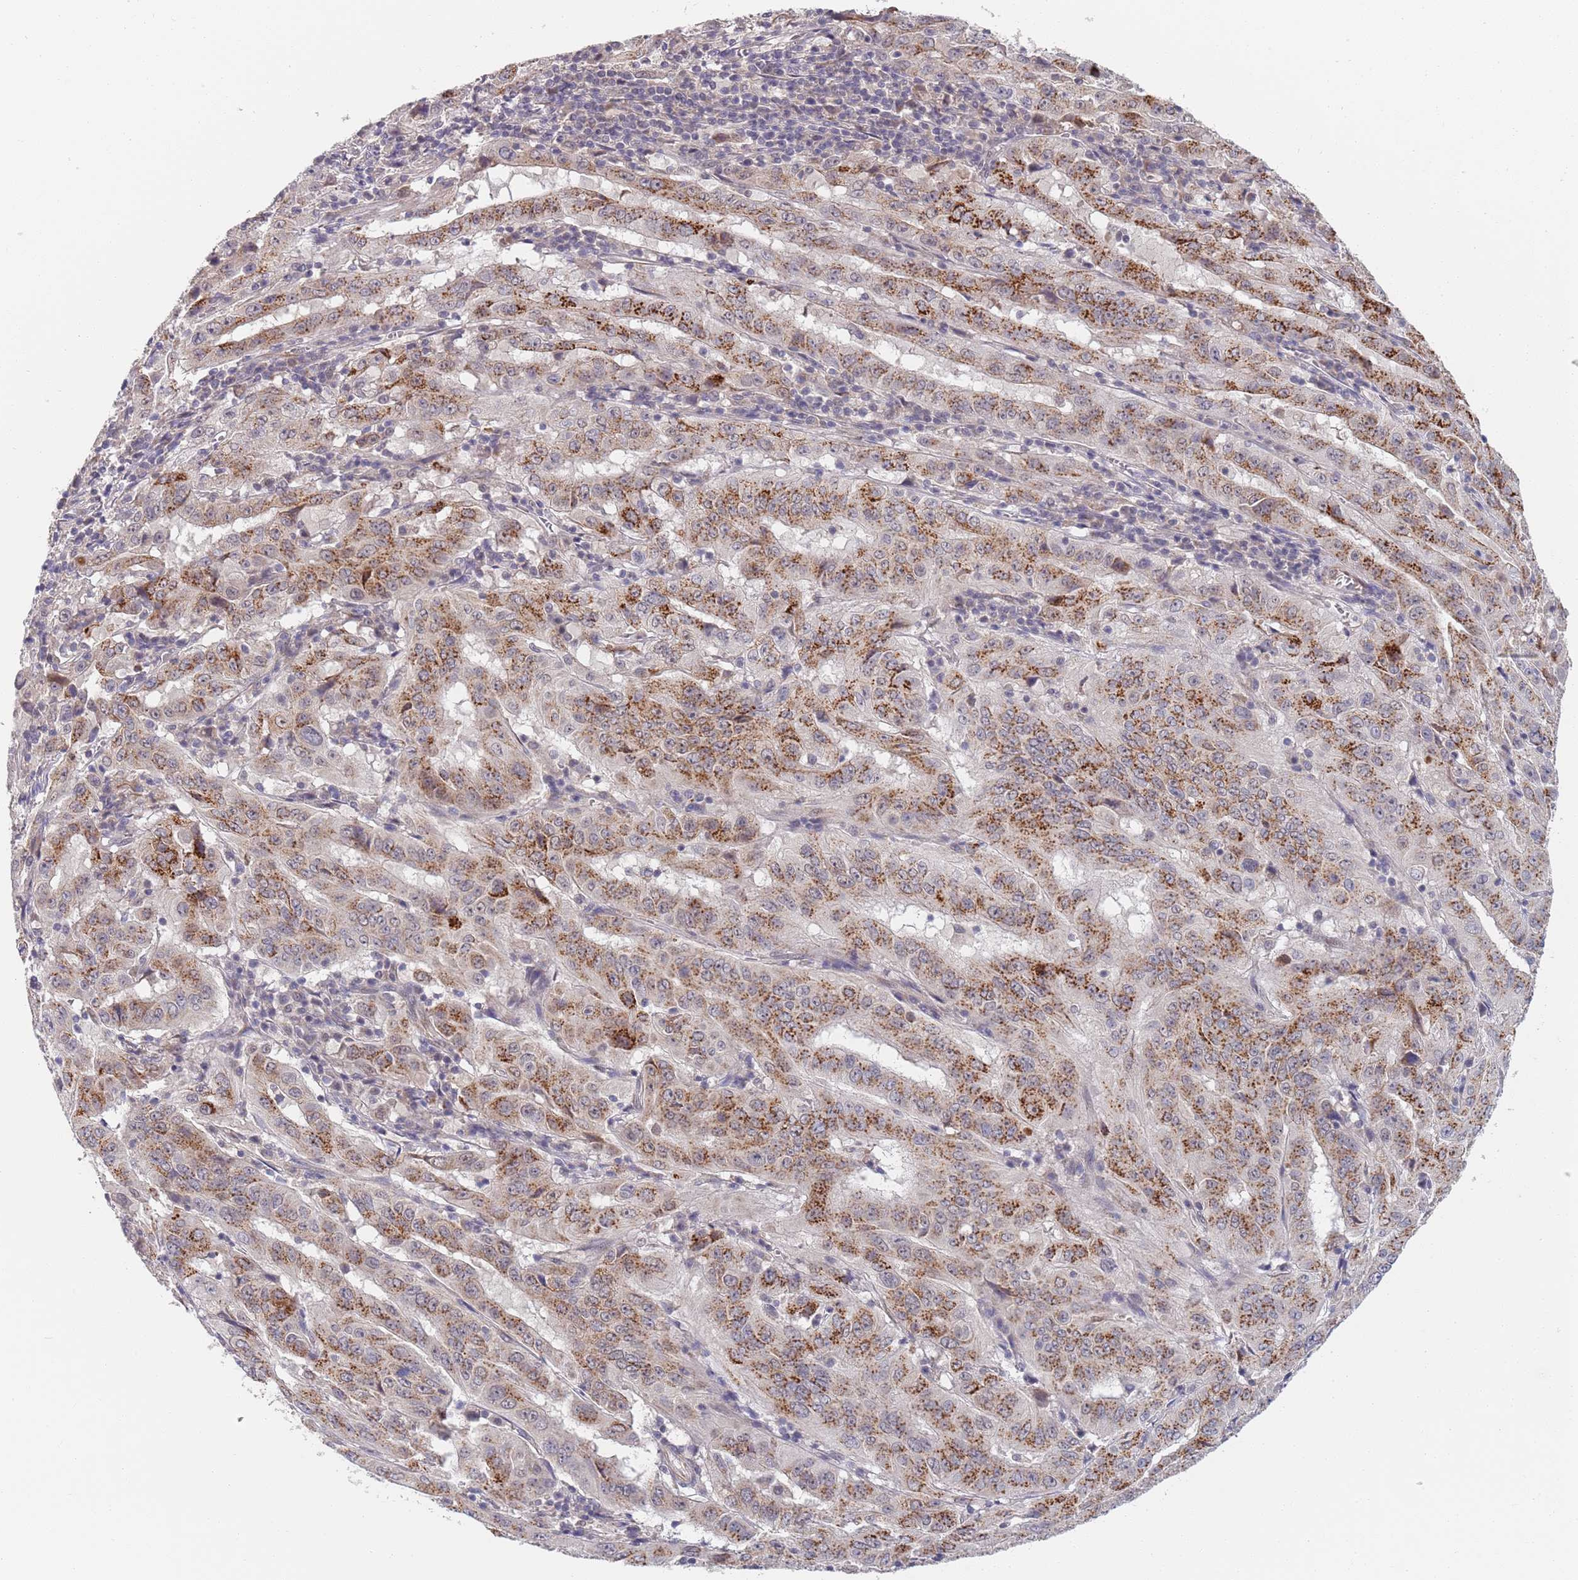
{"staining": {"intensity": "strong", "quantity": "25%-75%", "location": "cytoplasmic/membranous"}, "tissue": "pancreatic cancer", "cell_type": "Tumor cells", "image_type": "cancer", "snomed": [{"axis": "morphology", "description": "Adenocarcinoma, NOS"}, {"axis": "topography", "description": "Pancreas"}], "caption": "Immunohistochemical staining of human pancreatic cancer displays strong cytoplasmic/membranous protein expression in approximately 25%-75% of tumor cells. (Stains: DAB in brown, nuclei in blue, Microscopy: brightfield microscopy at high magnification).", "gene": "B4GALT4", "patient": {"sex": "male", "age": 63}}